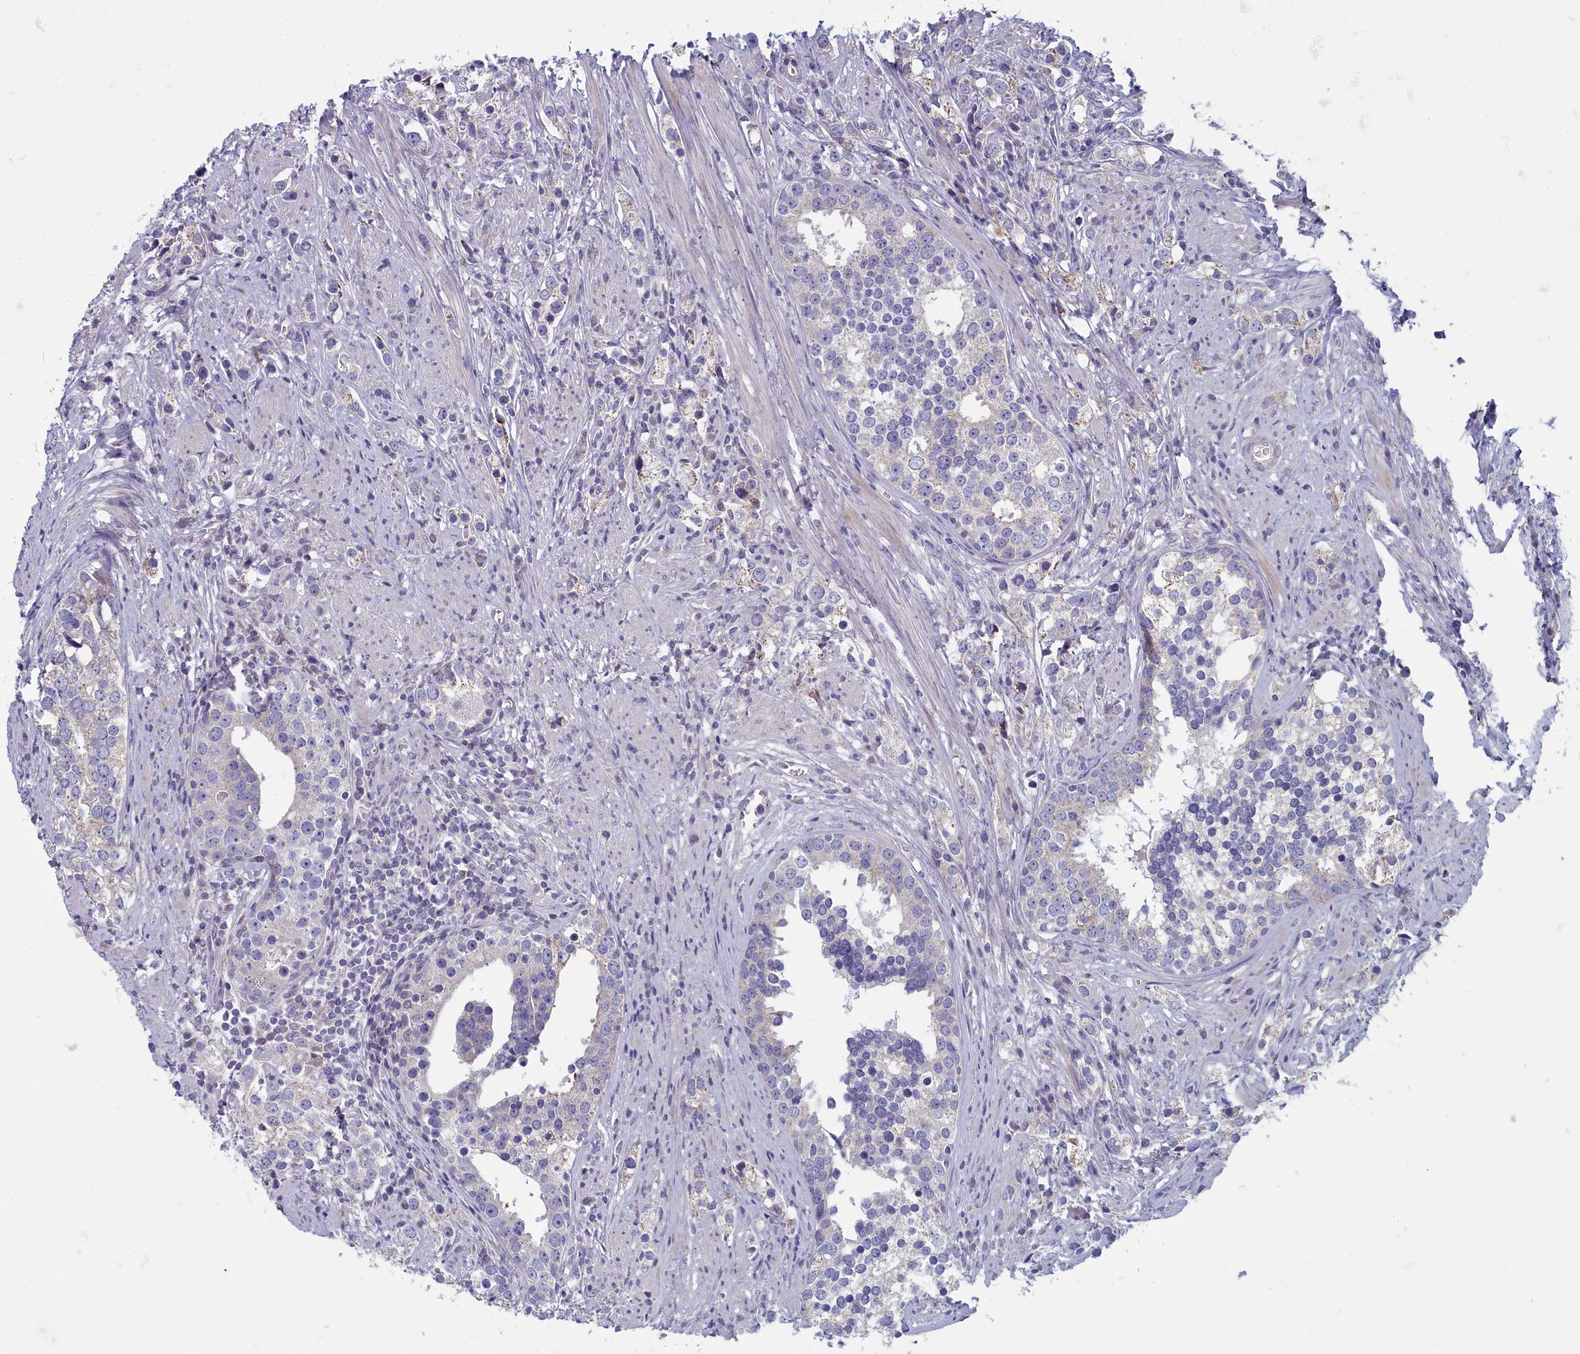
{"staining": {"intensity": "weak", "quantity": "<25%", "location": "cytoplasmic/membranous"}, "tissue": "prostate cancer", "cell_type": "Tumor cells", "image_type": "cancer", "snomed": [{"axis": "morphology", "description": "Adenocarcinoma, High grade"}, {"axis": "topography", "description": "Prostate"}], "caption": "The immunohistochemistry (IHC) image has no significant positivity in tumor cells of prostate cancer tissue.", "gene": "INSYN2A", "patient": {"sex": "male", "age": 71}}